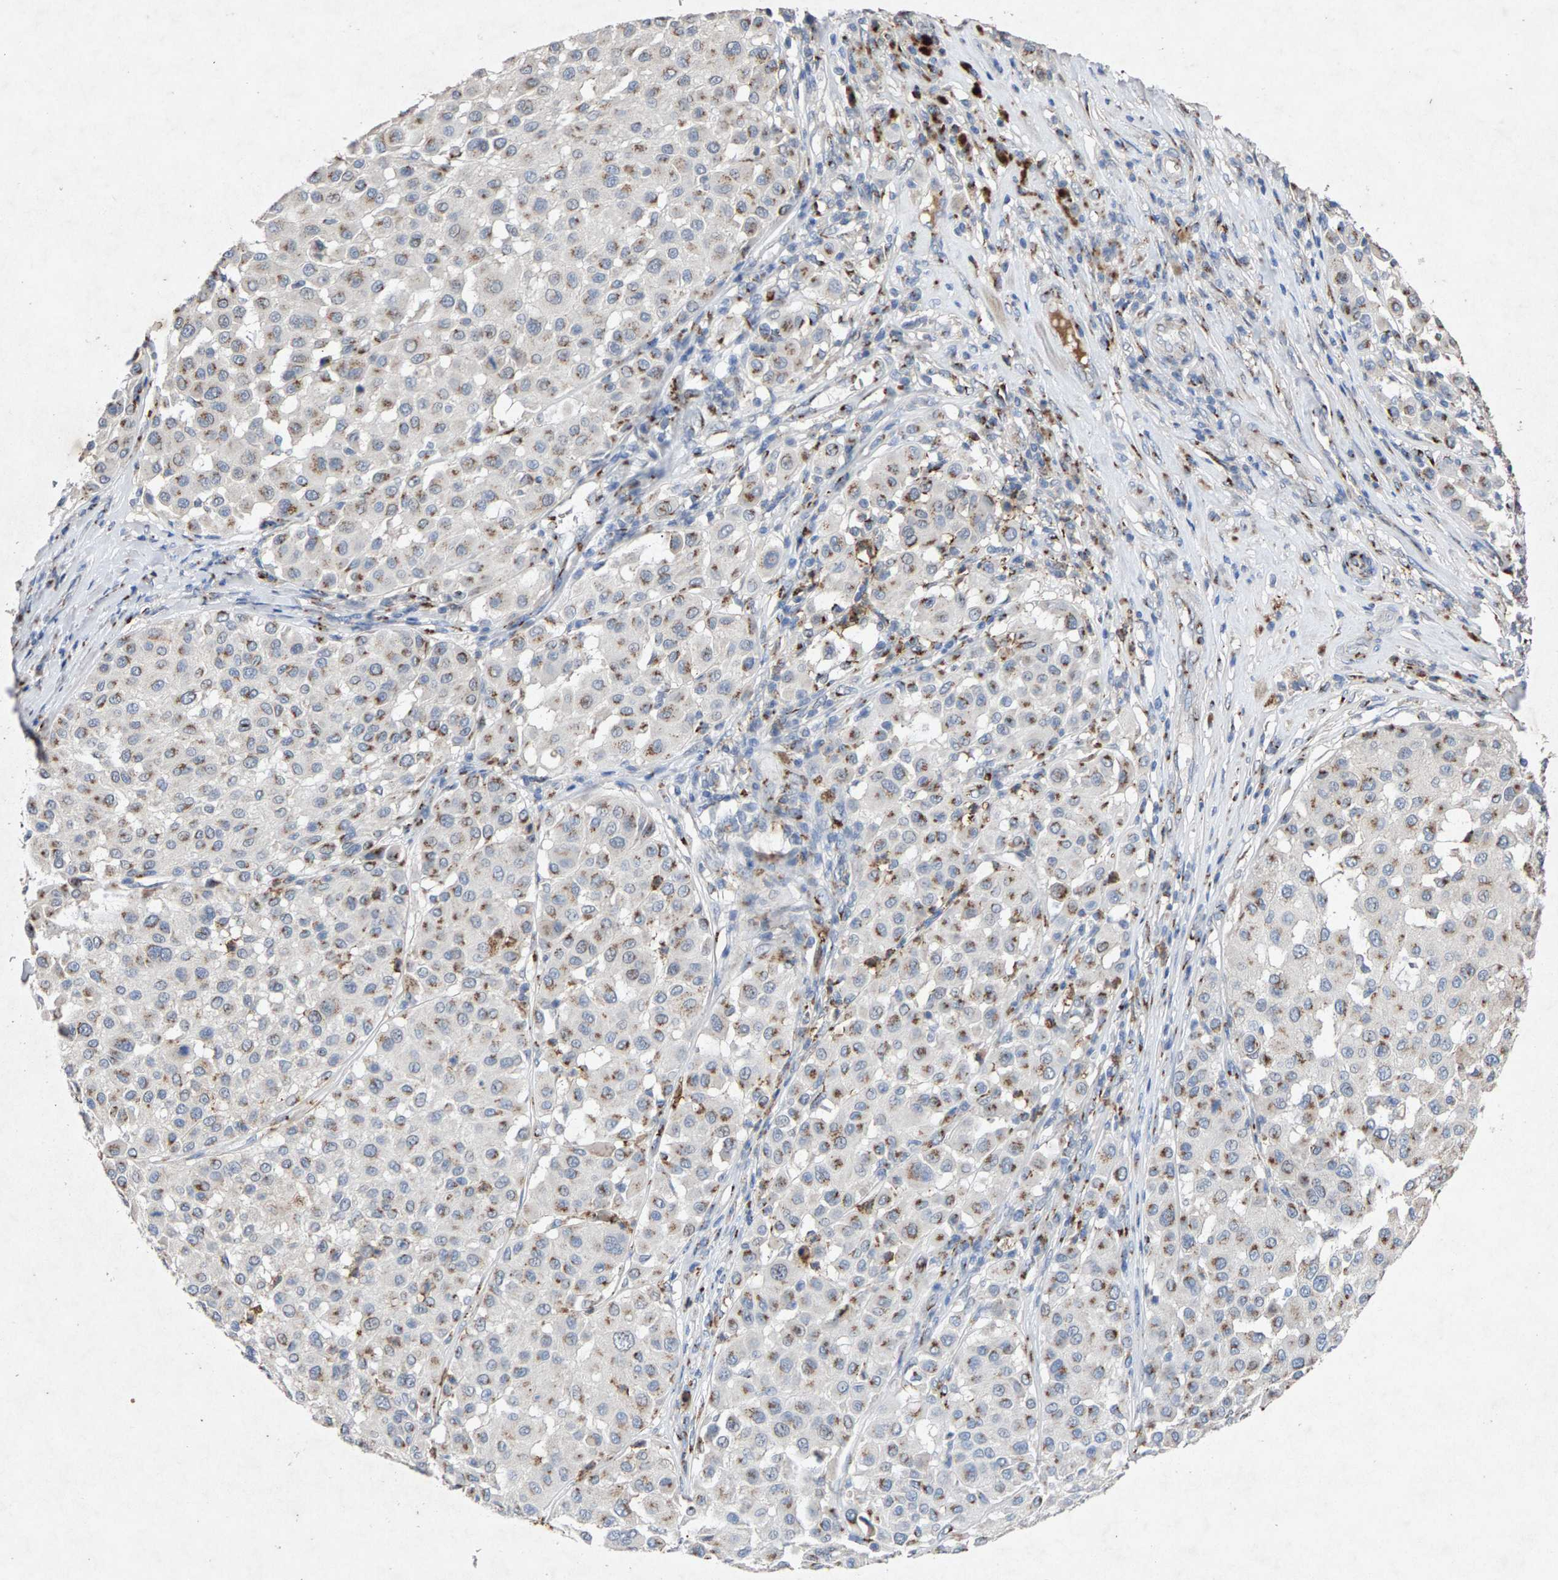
{"staining": {"intensity": "moderate", "quantity": ">75%", "location": "cytoplasmic/membranous"}, "tissue": "melanoma", "cell_type": "Tumor cells", "image_type": "cancer", "snomed": [{"axis": "morphology", "description": "Malignant melanoma, Metastatic site"}, {"axis": "topography", "description": "Soft tissue"}], "caption": "Tumor cells show medium levels of moderate cytoplasmic/membranous staining in approximately >75% of cells in melanoma. Ihc stains the protein of interest in brown and the nuclei are stained blue.", "gene": "MAN2A1", "patient": {"sex": "male", "age": 41}}